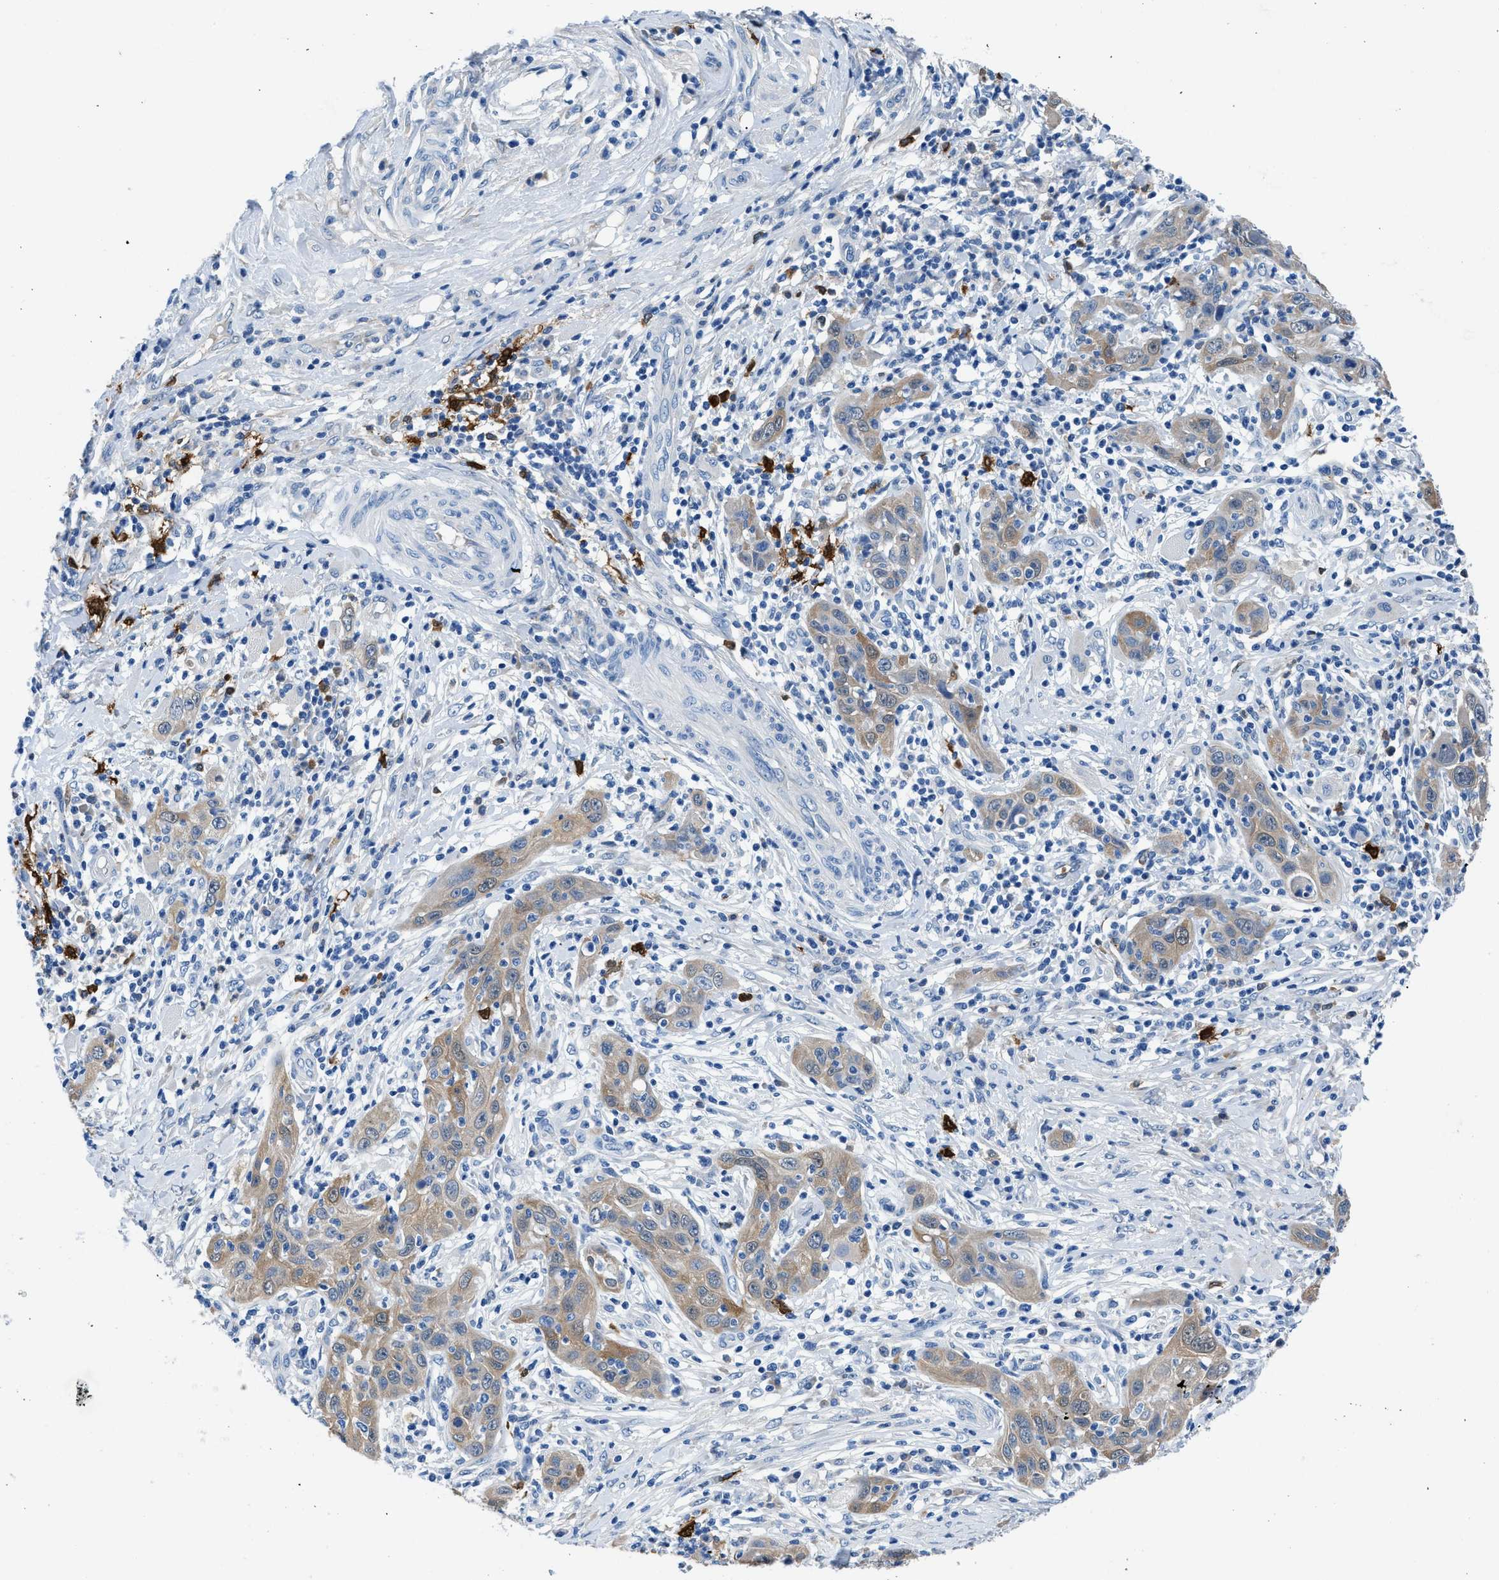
{"staining": {"intensity": "weak", "quantity": ">75%", "location": "cytoplasmic/membranous"}, "tissue": "skin cancer", "cell_type": "Tumor cells", "image_type": "cancer", "snomed": [{"axis": "morphology", "description": "Squamous cell carcinoma, NOS"}, {"axis": "topography", "description": "Skin"}], "caption": "Immunohistochemical staining of skin cancer displays low levels of weak cytoplasmic/membranous staining in approximately >75% of tumor cells.", "gene": "FADS6", "patient": {"sex": "female", "age": 88}}